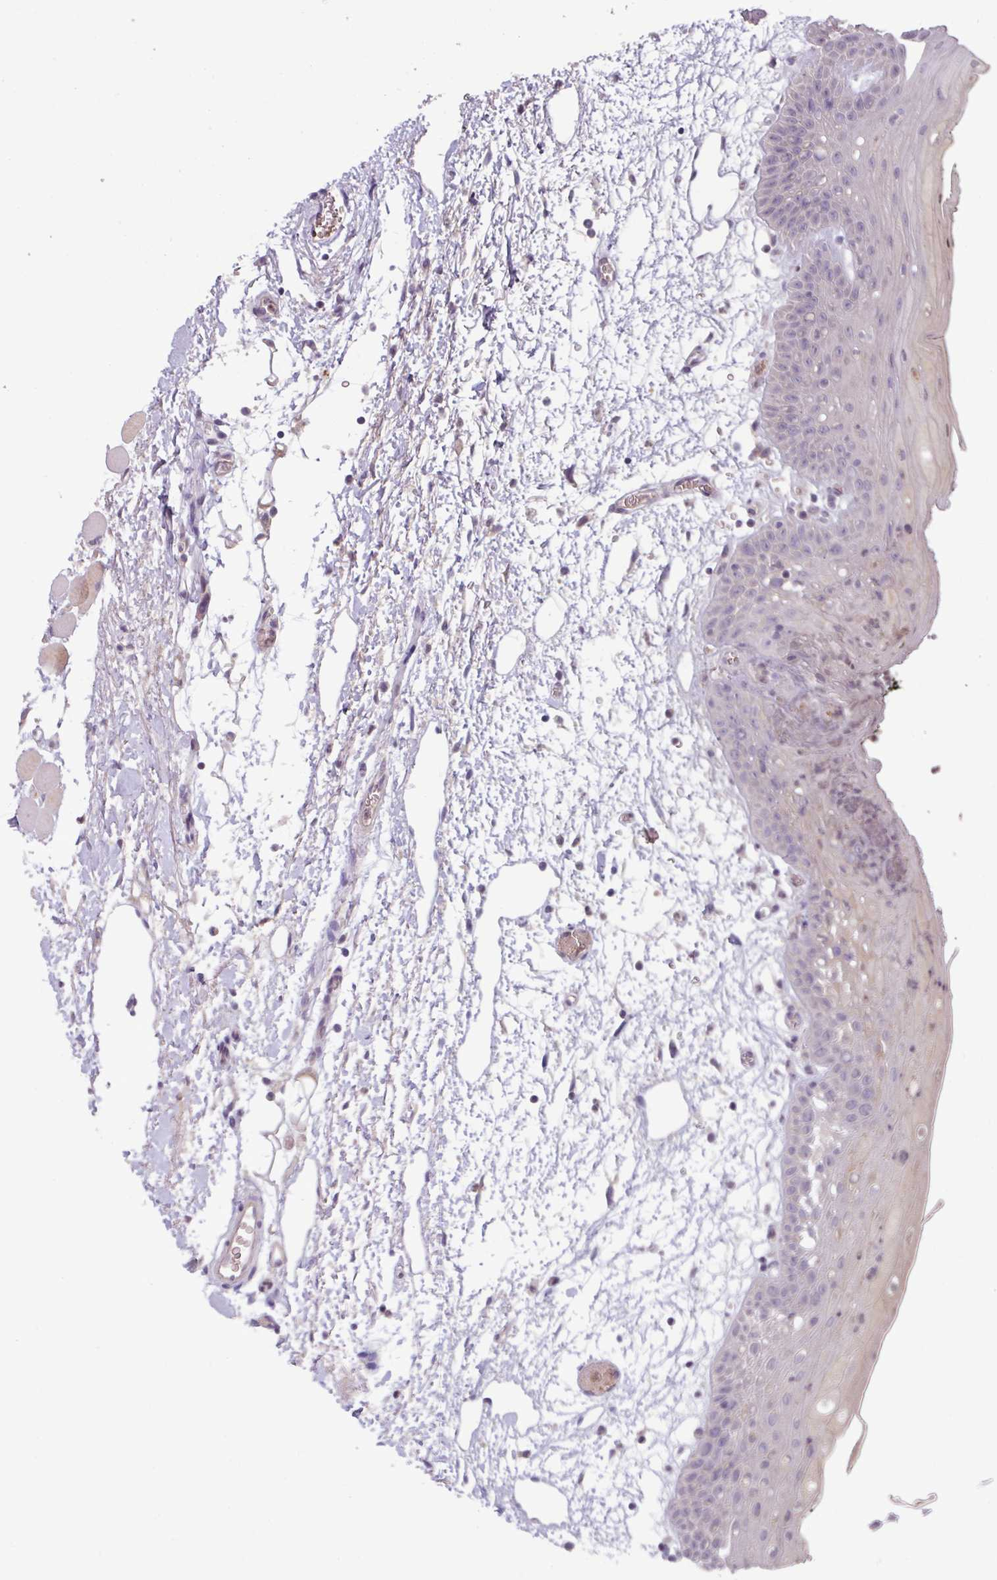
{"staining": {"intensity": "moderate", "quantity": "<25%", "location": "cytoplasmic/membranous"}, "tissue": "oral mucosa", "cell_type": "Squamous epithelial cells", "image_type": "normal", "snomed": [{"axis": "morphology", "description": "Normal tissue, NOS"}, {"axis": "topography", "description": "Oral tissue"}, {"axis": "topography", "description": "Tounge, NOS"}], "caption": "DAB (3,3'-diaminobenzidine) immunohistochemical staining of normal oral mucosa exhibits moderate cytoplasmic/membranous protein positivity in approximately <25% of squamous epithelial cells.", "gene": "SLC5A10", "patient": {"sex": "female", "age": 59}}